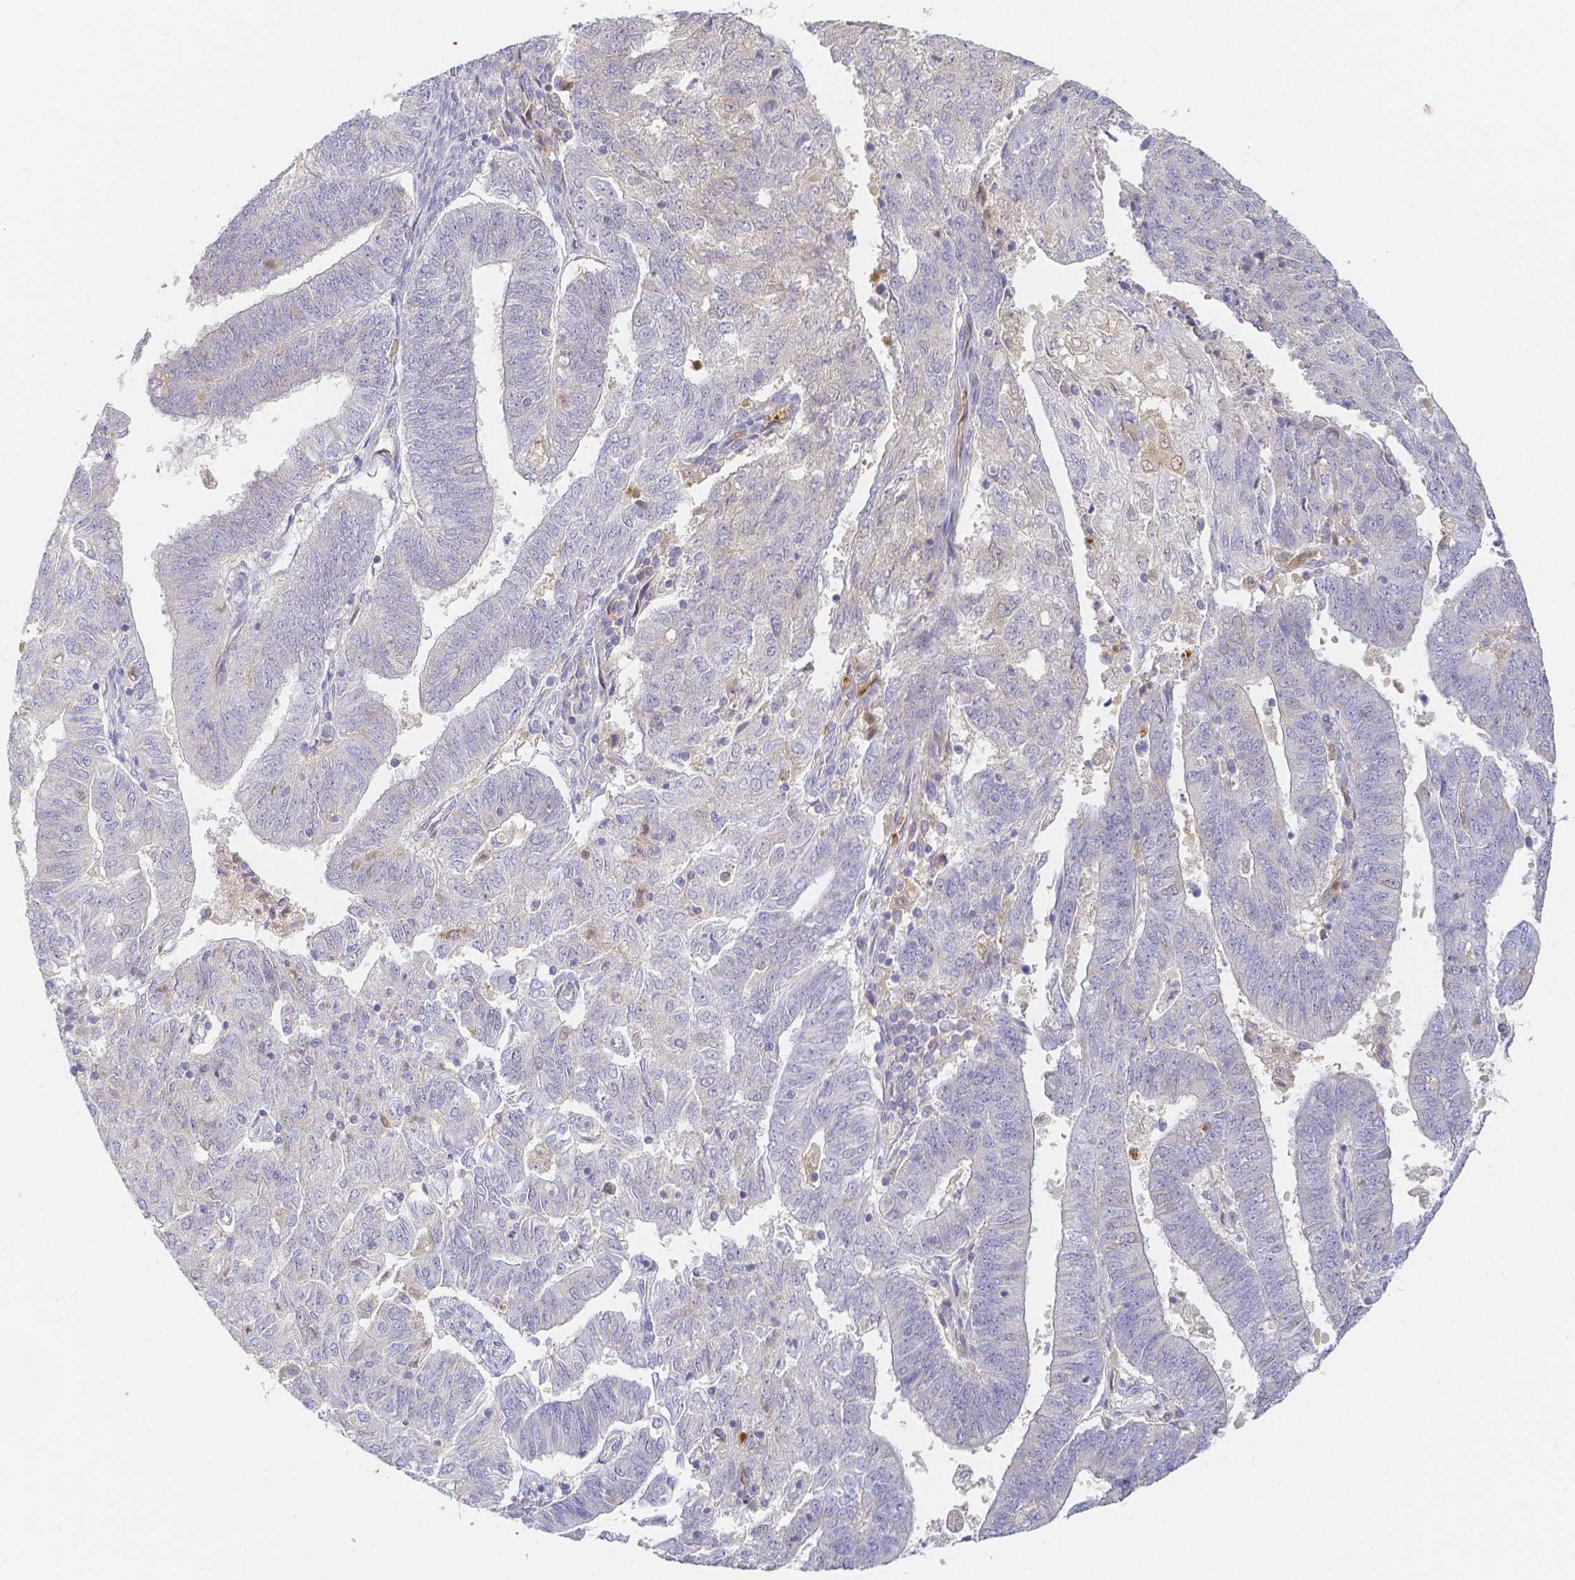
{"staining": {"intensity": "negative", "quantity": "none", "location": "none"}, "tissue": "endometrial cancer", "cell_type": "Tumor cells", "image_type": "cancer", "snomed": [{"axis": "morphology", "description": "Adenocarcinoma, NOS"}, {"axis": "topography", "description": "Endometrium"}], "caption": "Immunohistochemistry (IHC) histopathology image of endometrial cancer stained for a protein (brown), which displays no positivity in tumor cells.", "gene": "KCNH1", "patient": {"sex": "female", "age": 82}}